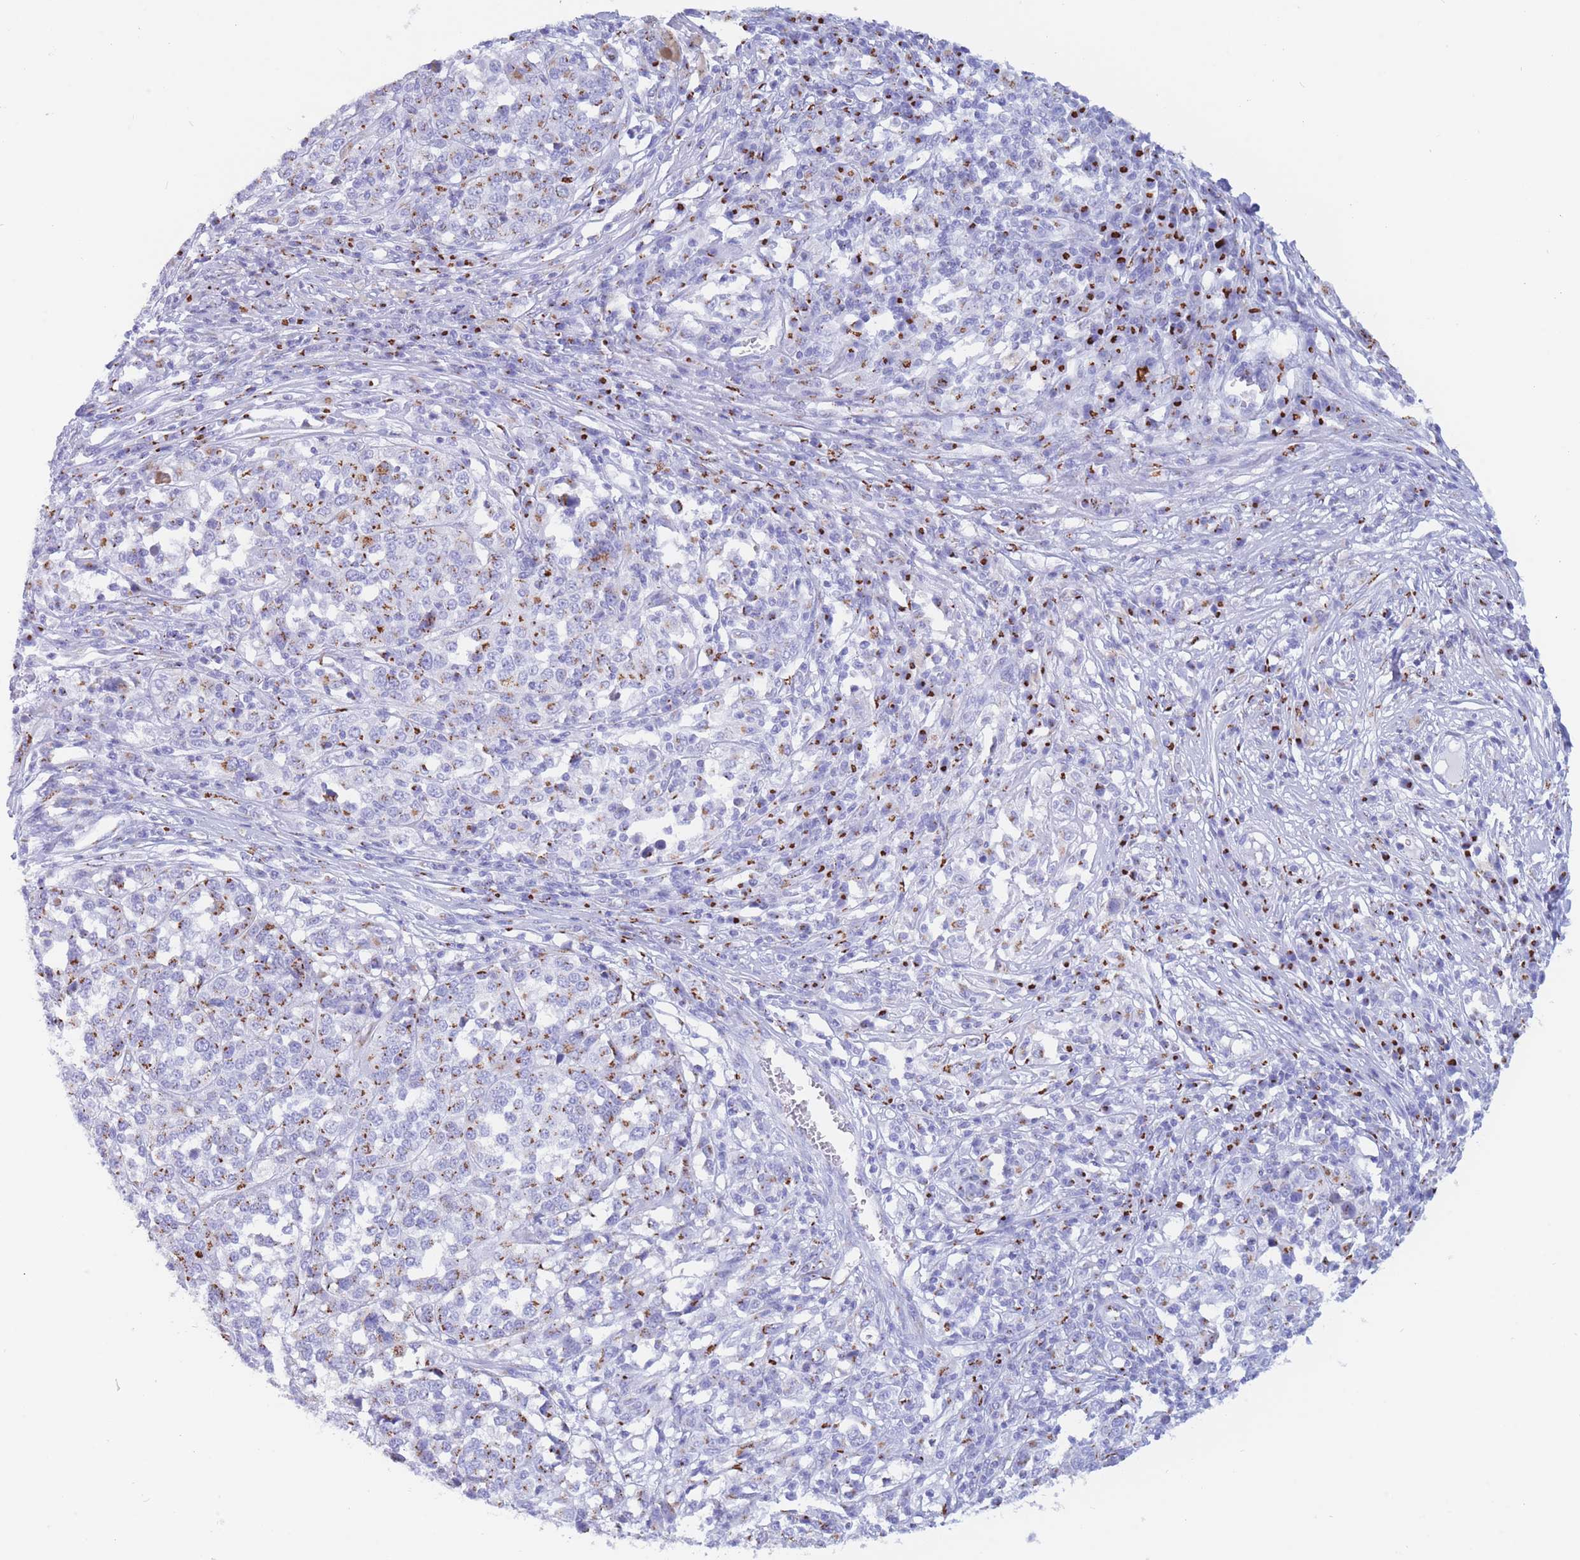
{"staining": {"intensity": "strong", "quantity": "25%-75%", "location": "cytoplasmic/membranous"}, "tissue": "melanoma", "cell_type": "Tumor cells", "image_type": "cancer", "snomed": [{"axis": "morphology", "description": "Malignant melanoma, Metastatic site"}, {"axis": "topography", "description": "Lymph node"}], "caption": "Brown immunohistochemical staining in human melanoma shows strong cytoplasmic/membranous staining in approximately 25%-75% of tumor cells.", "gene": "FAM3C", "patient": {"sex": "male", "age": 44}}